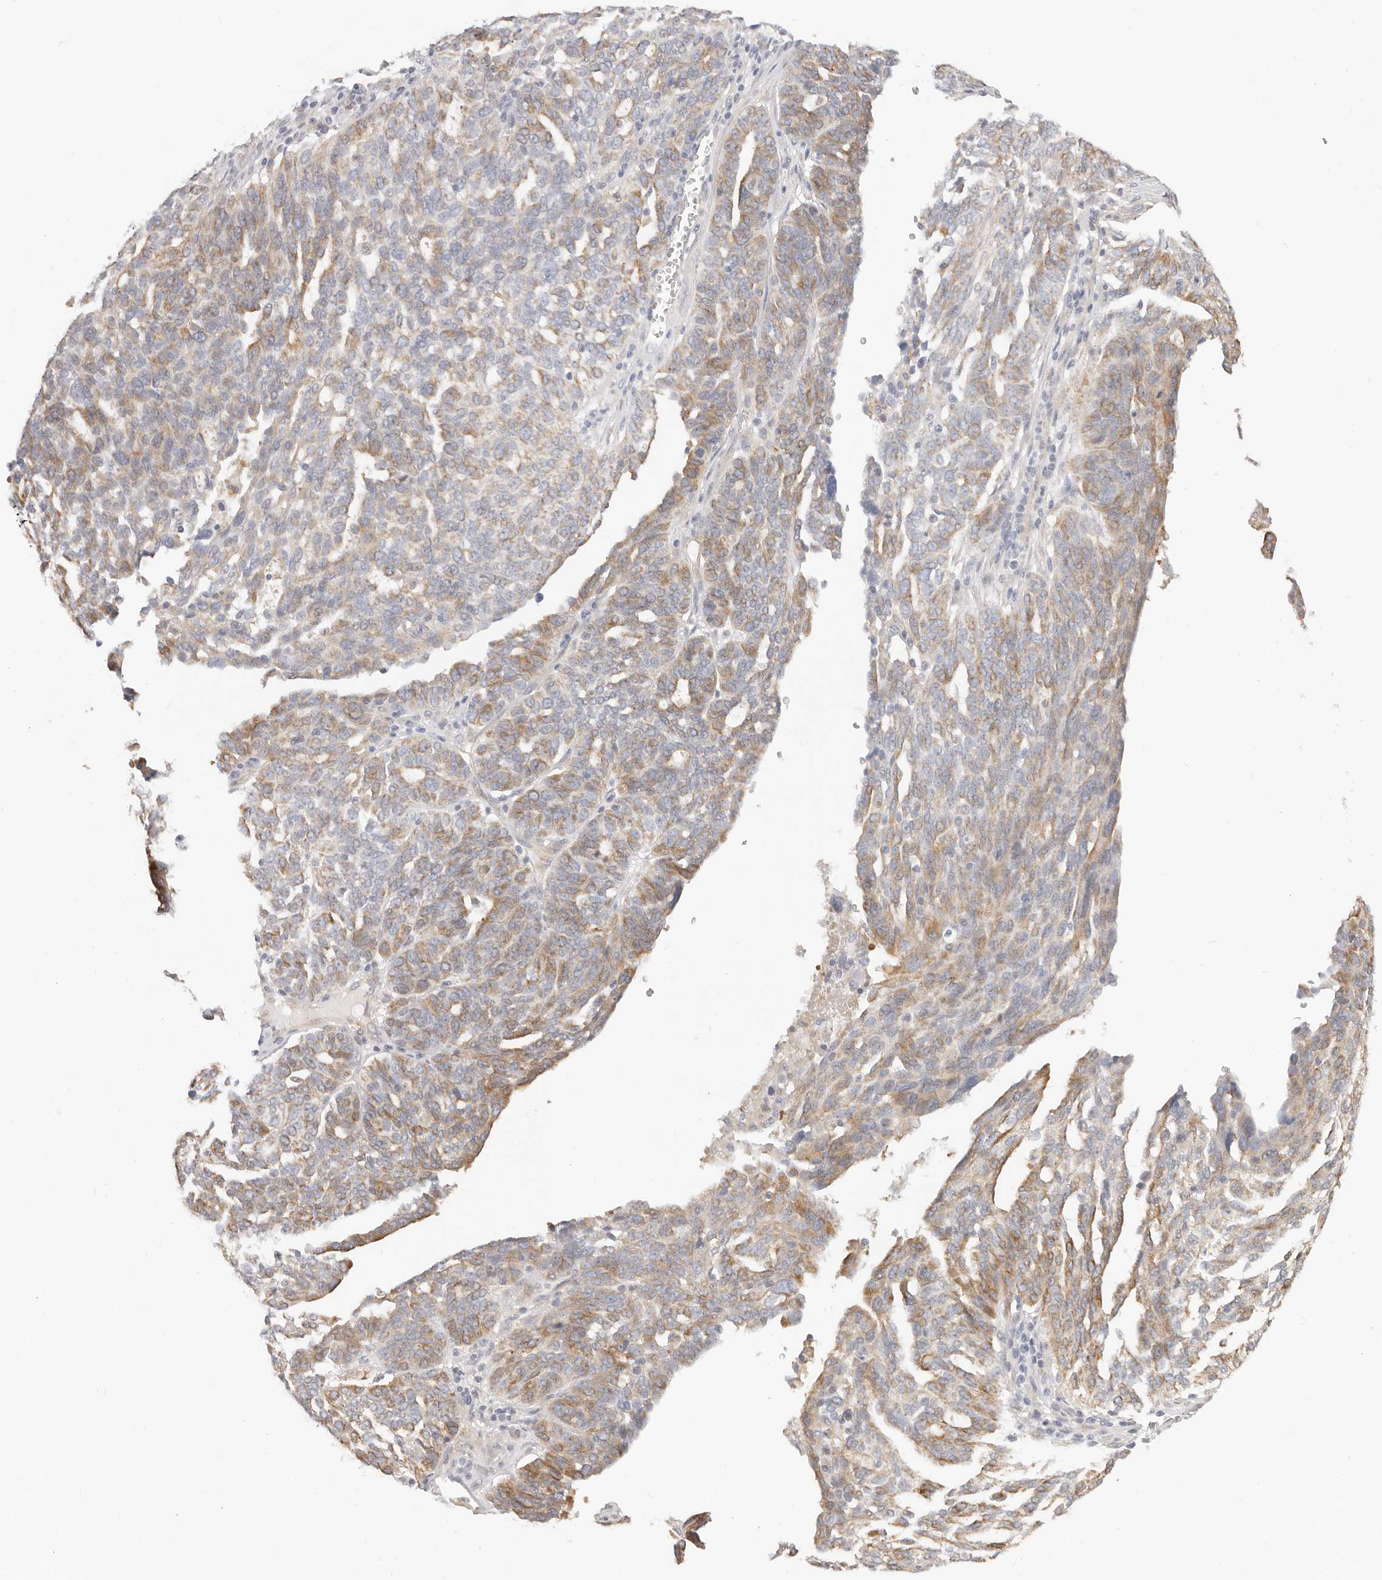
{"staining": {"intensity": "moderate", "quantity": "25%-75%", "location": "cytoplasmic/membranous"}, "tissue": "ovarian cancer", "cell_type": "Tumor cells", "image_type": "cancer", "snomed": [{"axis": "morphology", "description": "Cystadenocarcinoma, serous, NOS"}, {"axis": "topography", "description": "Ovary"}], "caption": "Protein staining of serous cystadenocarcinoma (ovarian) tissue displays moderate cytoplasmic/membranous staining in about 25%-75% of tumor cells.", "gene": "DTNBP1", "patient": {"sex": "female", "age": 59}}